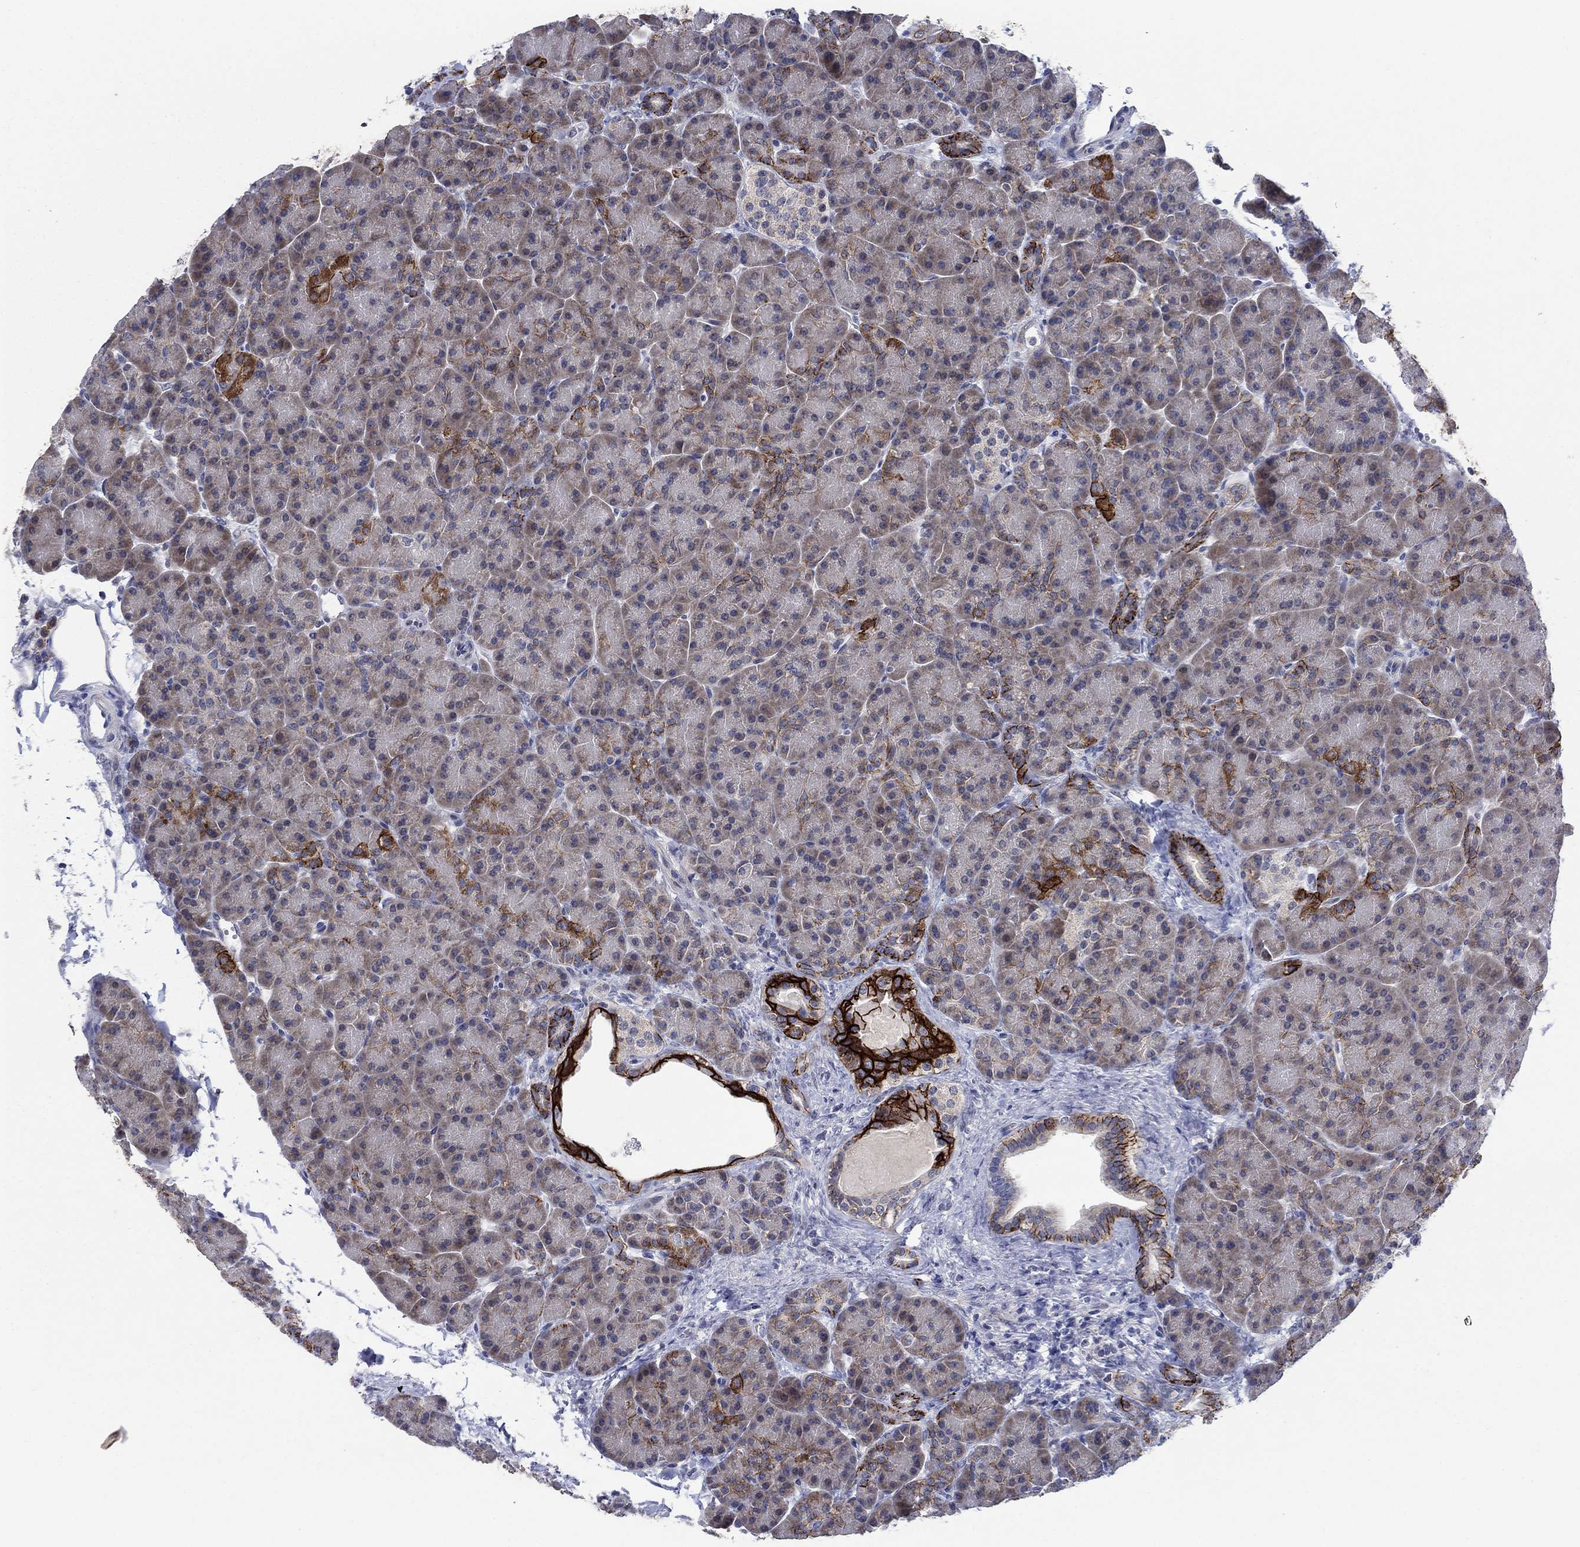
{"staining": {"intensity": "strong", "quantity": "<25%", "location": "cytoplasmic/membranous"}, "tissue": "pancreas", "cell_type": "Exocrine glandular cells", "image_type": "normal", "snomed": [{"axis": "morphology", "description": "Normal tissue, NOS"}, {"axis": "topography", "description": "Pancreas"}], "caption": "Immunohistochemical staining of unremarkable pancreas exhibits strong cytoplasmic/membranous protein expression in approximately <25% of exocrine glandular cells. (Stains: DAB (3,3'-diaminobenzidine) in brown, nuclei in blue, Microscopy: brightfield microscopy at high magnification).", "gene": "SDC1", "patient": {"sex": "female", "age": 63}}